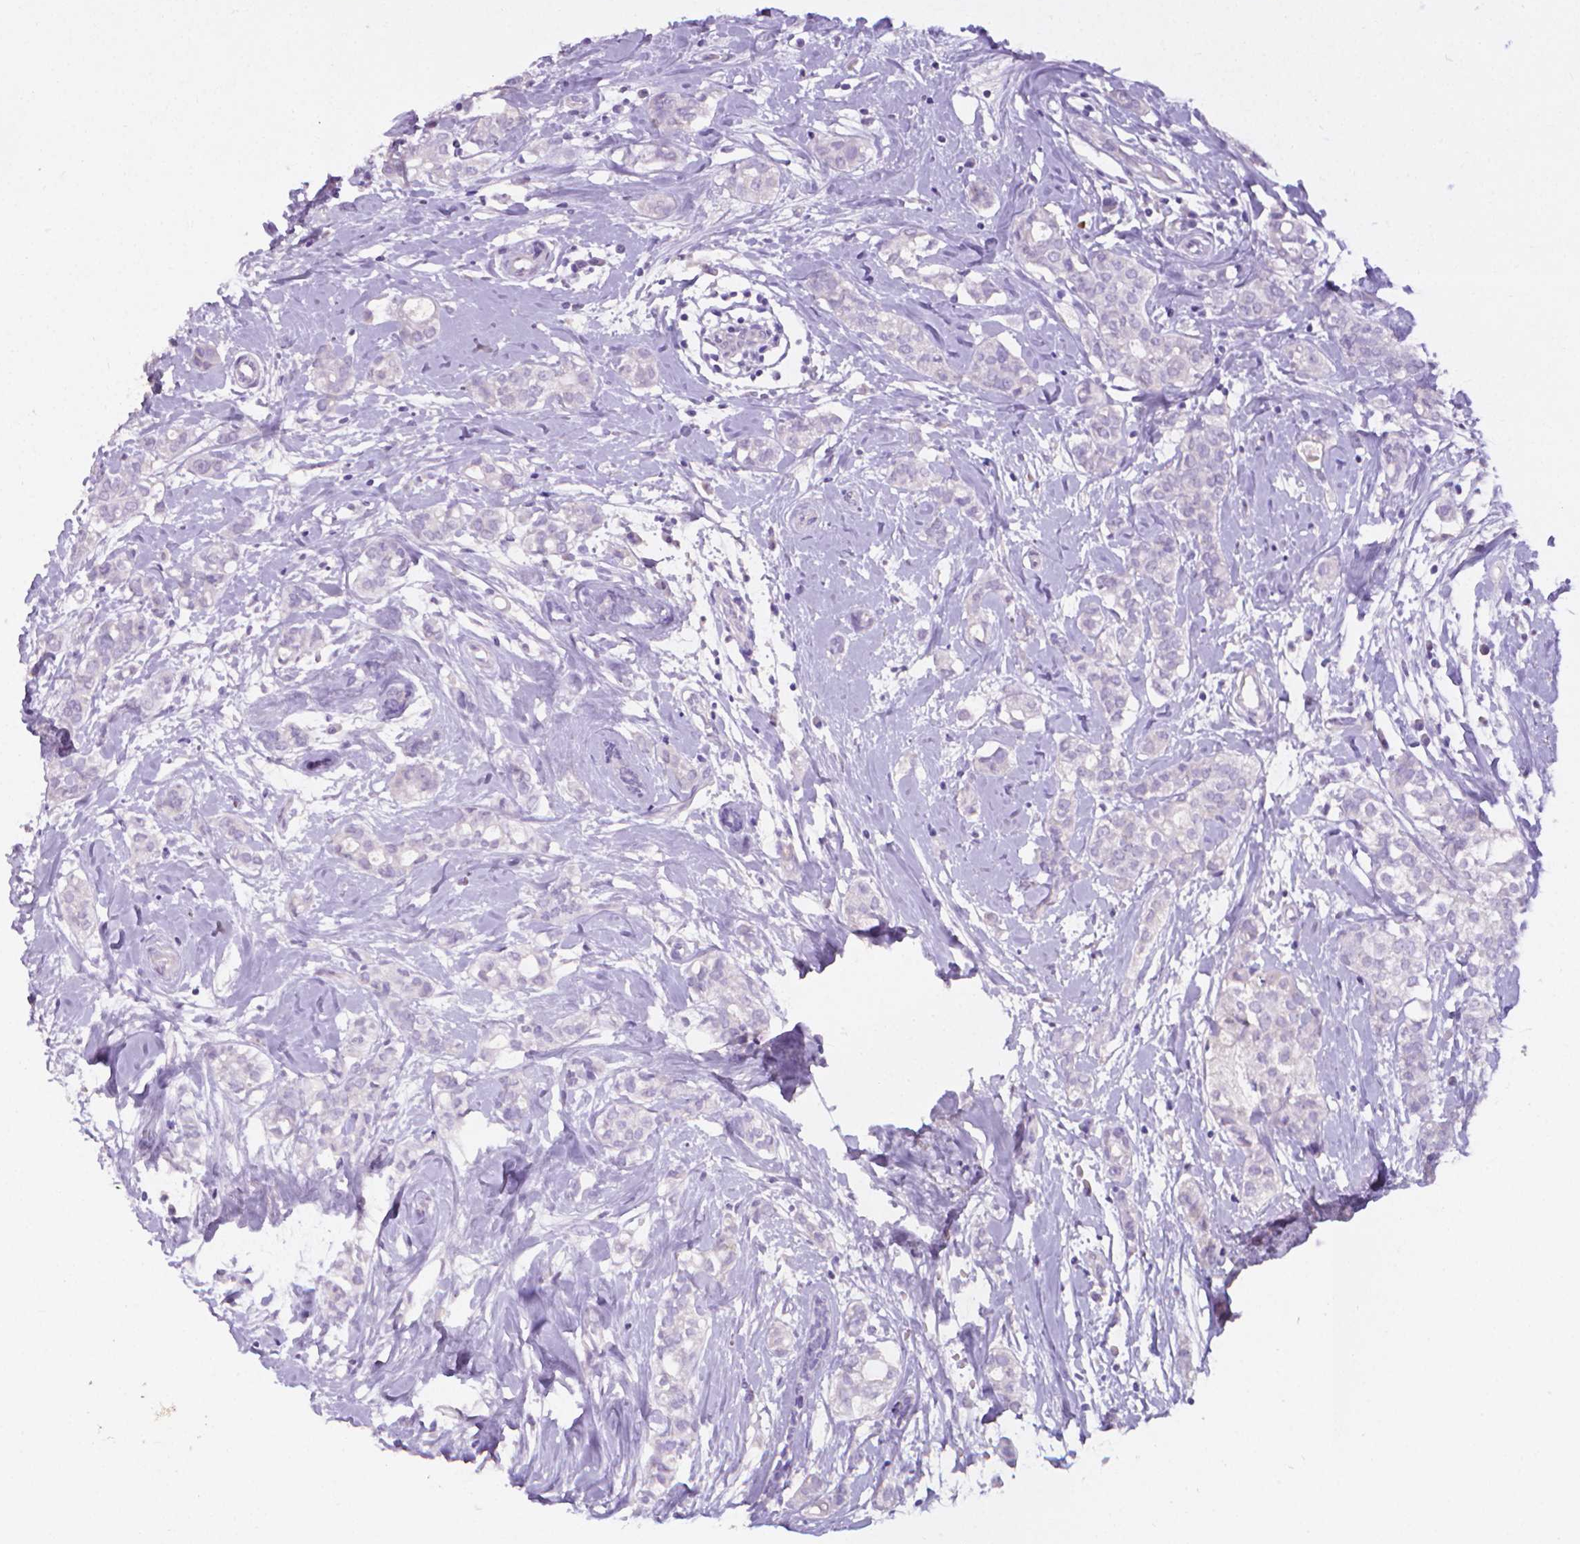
{"staining": {"intensity": "negative", "quantity": "none", "location": "none"}, "tissue": "breast cancer", "cell_type": "Tumor cells", "image_type": "cancer", "snomed": [{"axis": "morphology", "description": "Duct carcinoma"}, {"axis": "topography", "description": "Breast"}], "caption": "Breast cancer (infiltrating ductal carcinoma) was stained to show a protein in brown. There is no significant expression in tumor cells. (DAB immunohistochemistry, high magnification).", "gene": "XPNPEP2", "patient": {"sex": "female", "age": 40}}